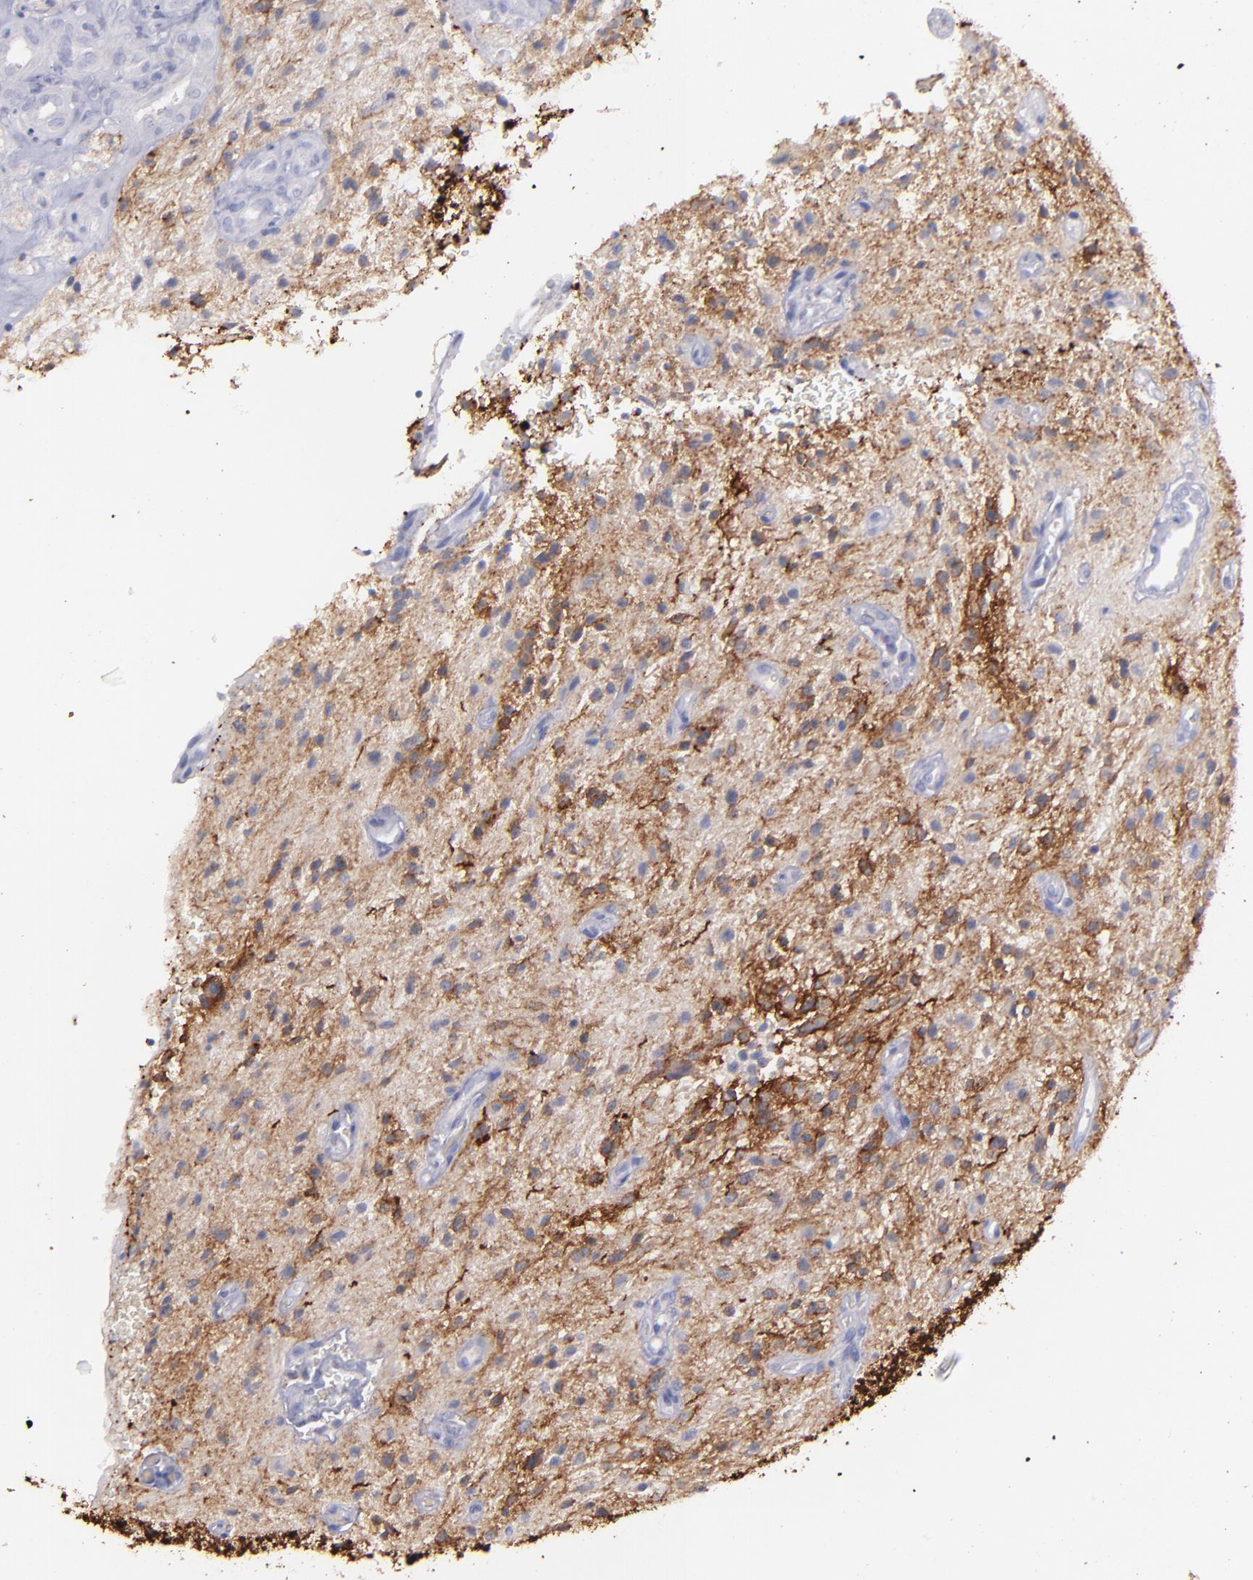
{"staining": {"intensity": "moderate", "quantity": "25%-75%", "location": "cytoplasmic/membranous"}, "tissue": "glioma", "cell_type": "Tumor cells", "image_type": "cancer", "snomed": [{"axis": "morphology", "description": "Glioma, malignant, NOS"}, {"axis": "topography", "description": "Cerebellum"}], "caption": "Glioma stained with a protein marker demonstrates moderate staining in tumor cells.", "gene": "SNAP25", "patient": {"sex": "female", "age": 10}}